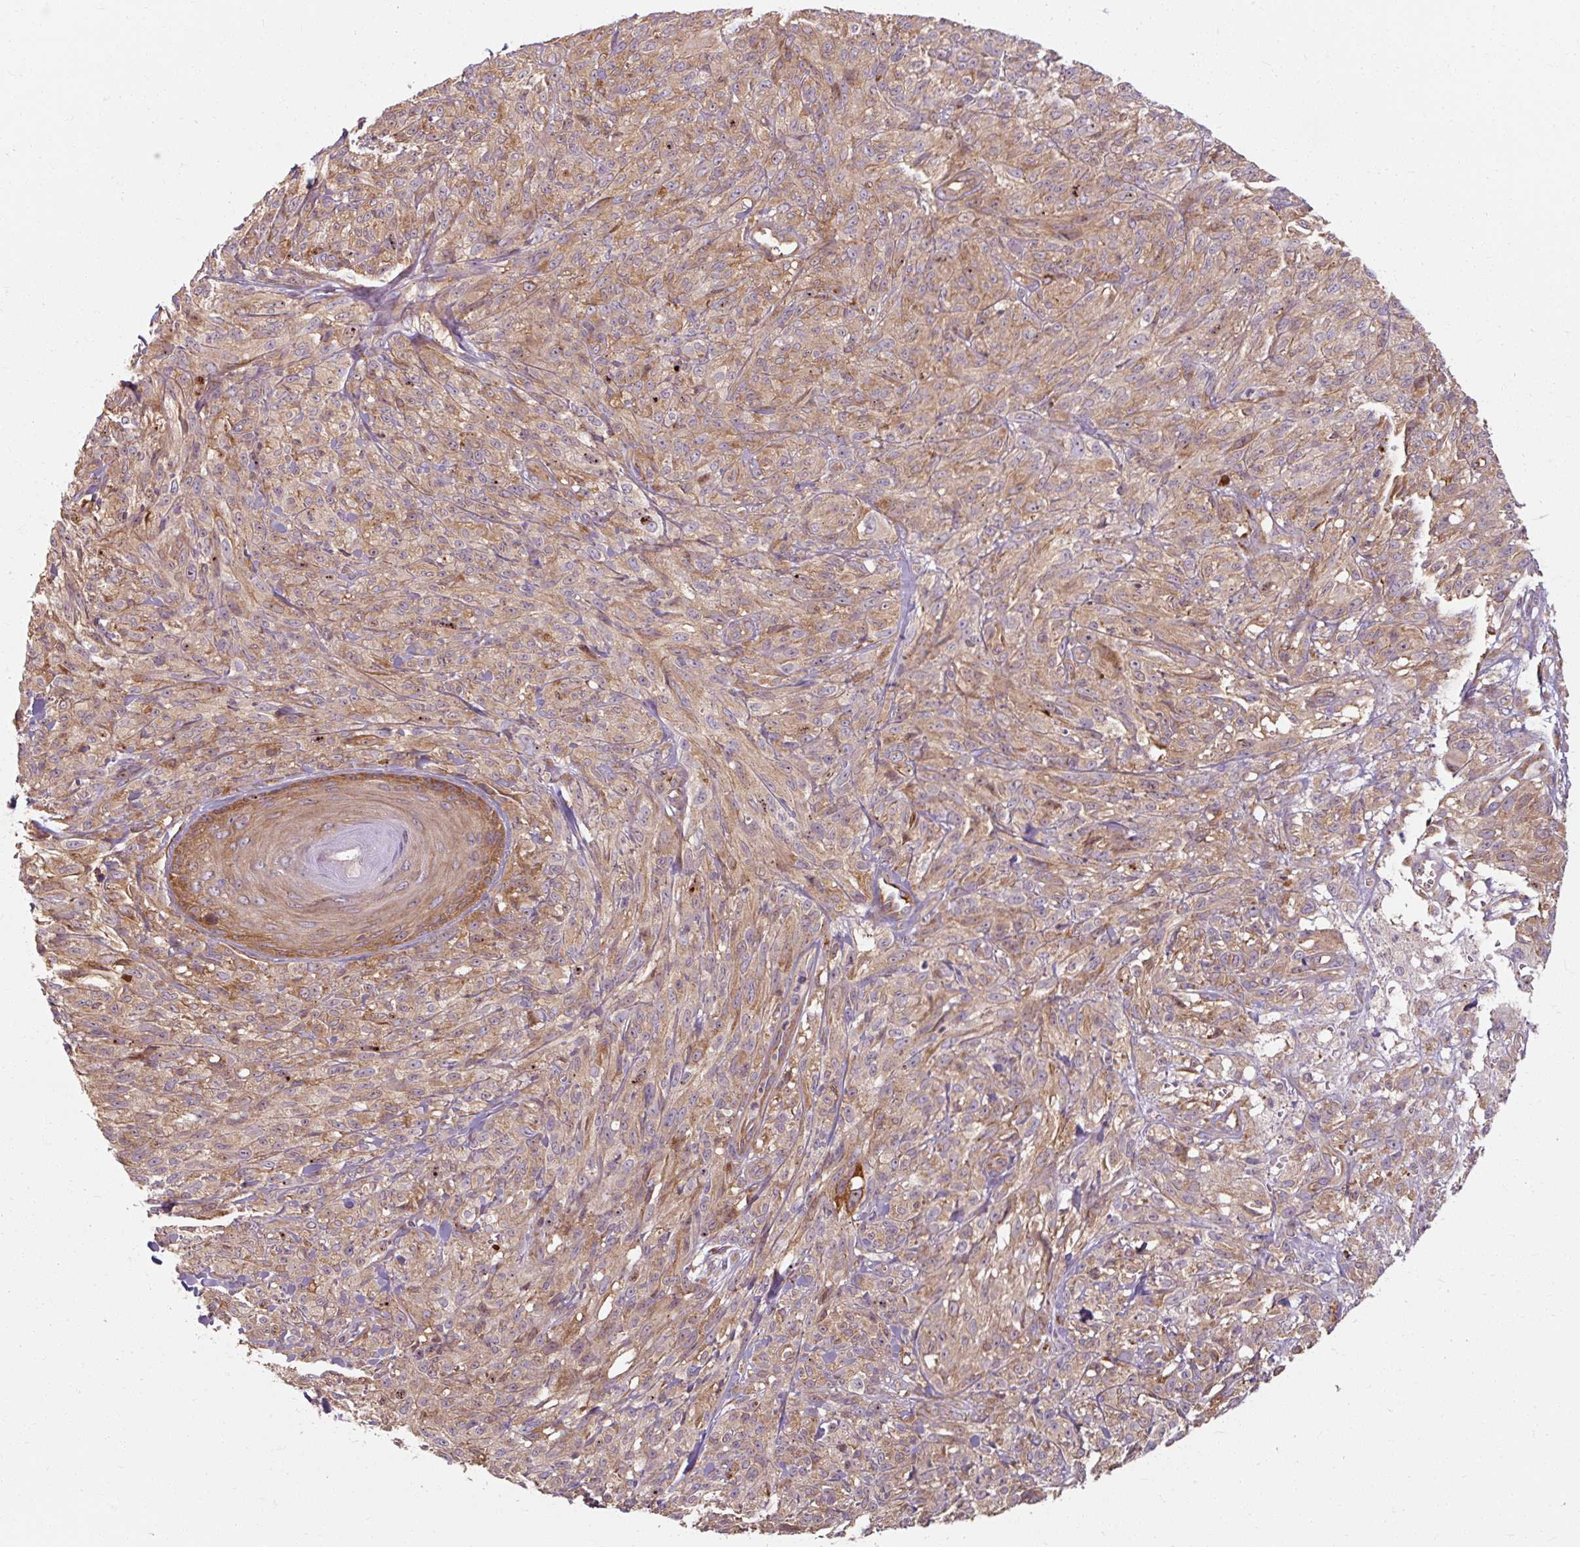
{"staining": {"intensity": "moderate", "quantity": ">75%", "location": "cytoplasmic/membranous"}, "tissue": "melanoma", "cell_type": "Tumor cells", "image_type": "cancer", "snomed": [{"axis": "morphology", "description": "Malignant melanoma, NOS"}, {"axis": "topography", "description": "Skin of upper arm"}], "caption": "IHC (DAB (3,3'-diaminobenzidine)) staining of human malignant melanoma shows moderate cytoplasmic/membranous protein staining in about >75% of tumor cells.", "gene": "TBC1D4", "patient": {"sex": "female", "age": 65}}